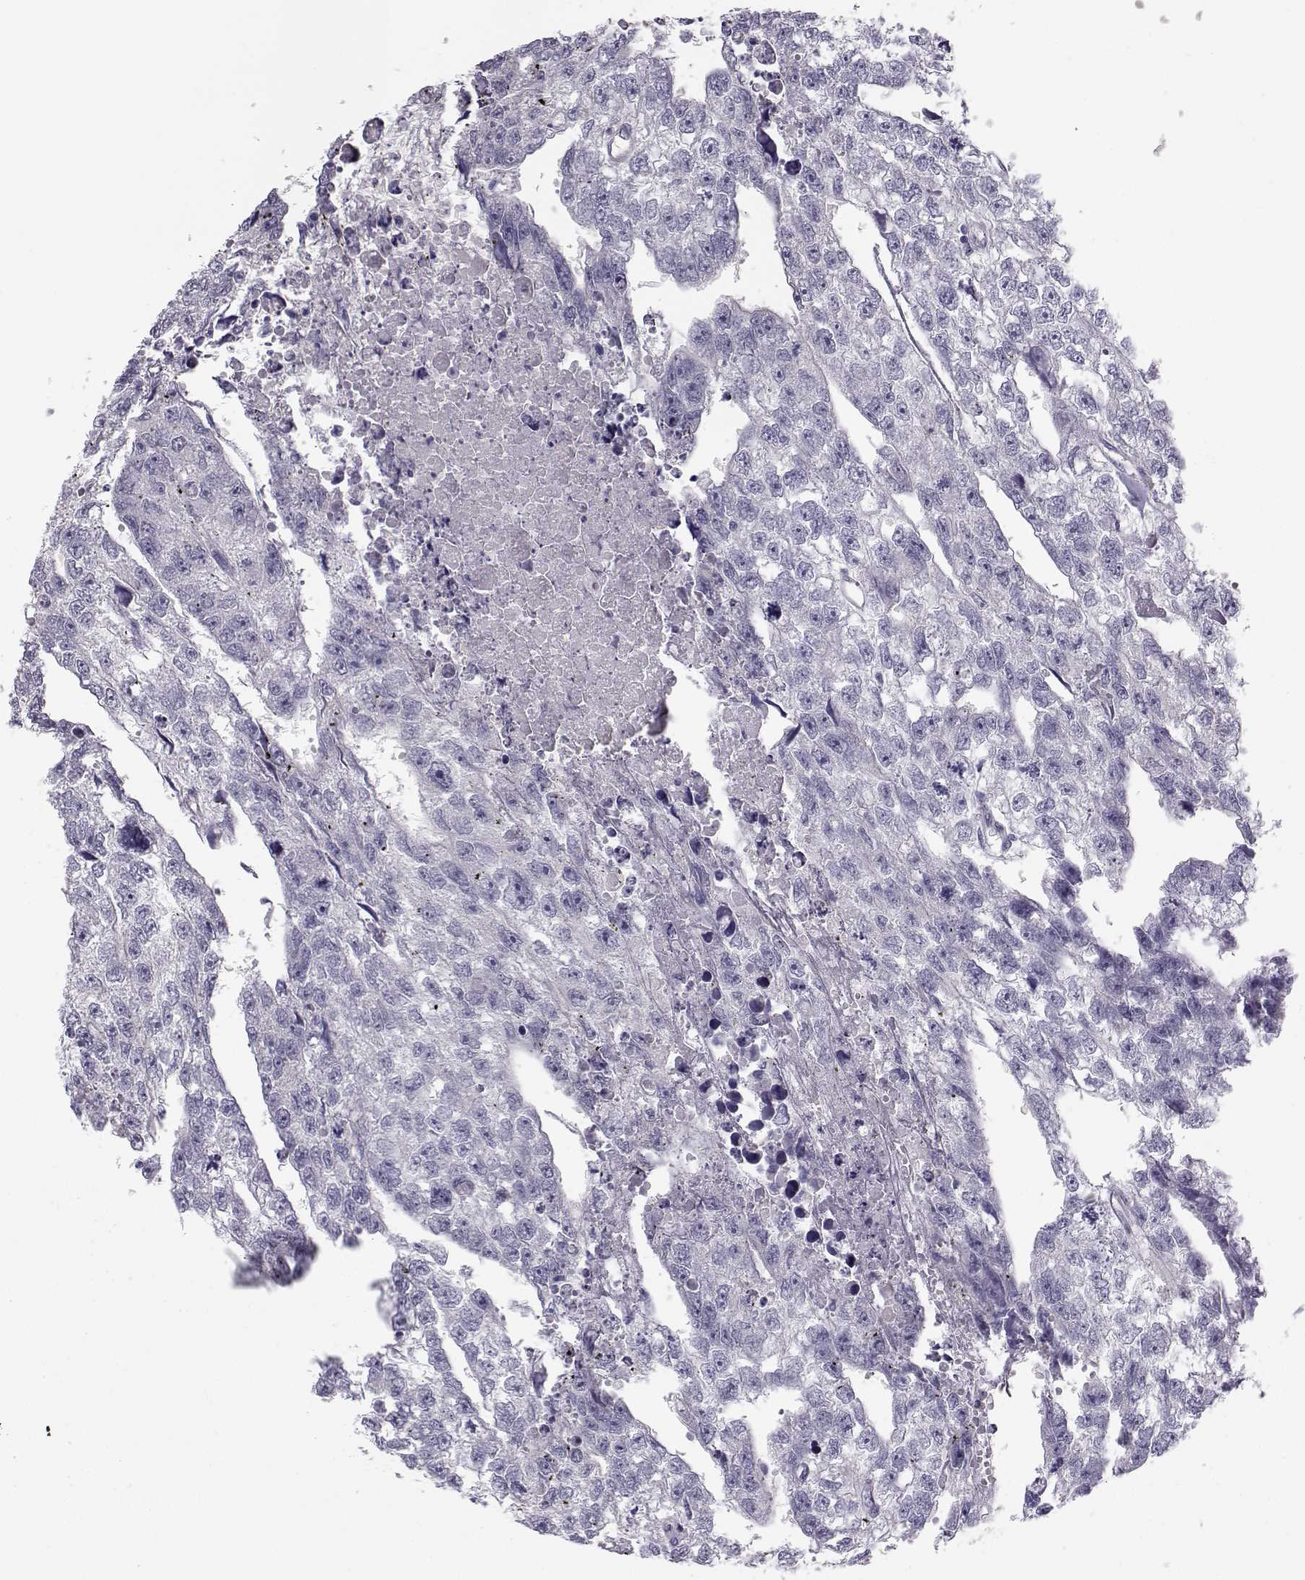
{"staining": {"intensity": "negative", "quantity": "none", "location": "none"}, "tissue": "testis cancer", "cell_type": "Tumor cells", "image_type": "cancer", "snomed": [{"axis": "morphology", "description": "Carcinoma, Embryonal, NOS"}, {"axis": "morphology", "description": "Teratoma, malignant, NOS"}, {"axis": "topography", "description": "Testis"}], "caption": "DAB immunohistochemical staining of human embryonal carcinoma (testis) shows no significant positivity in tumor cells. (Immunohistochemistry, brightfield microscopy, high magnification).", "gene": "KCNMB4", "patient": {"sex": "male", "age": 44}}